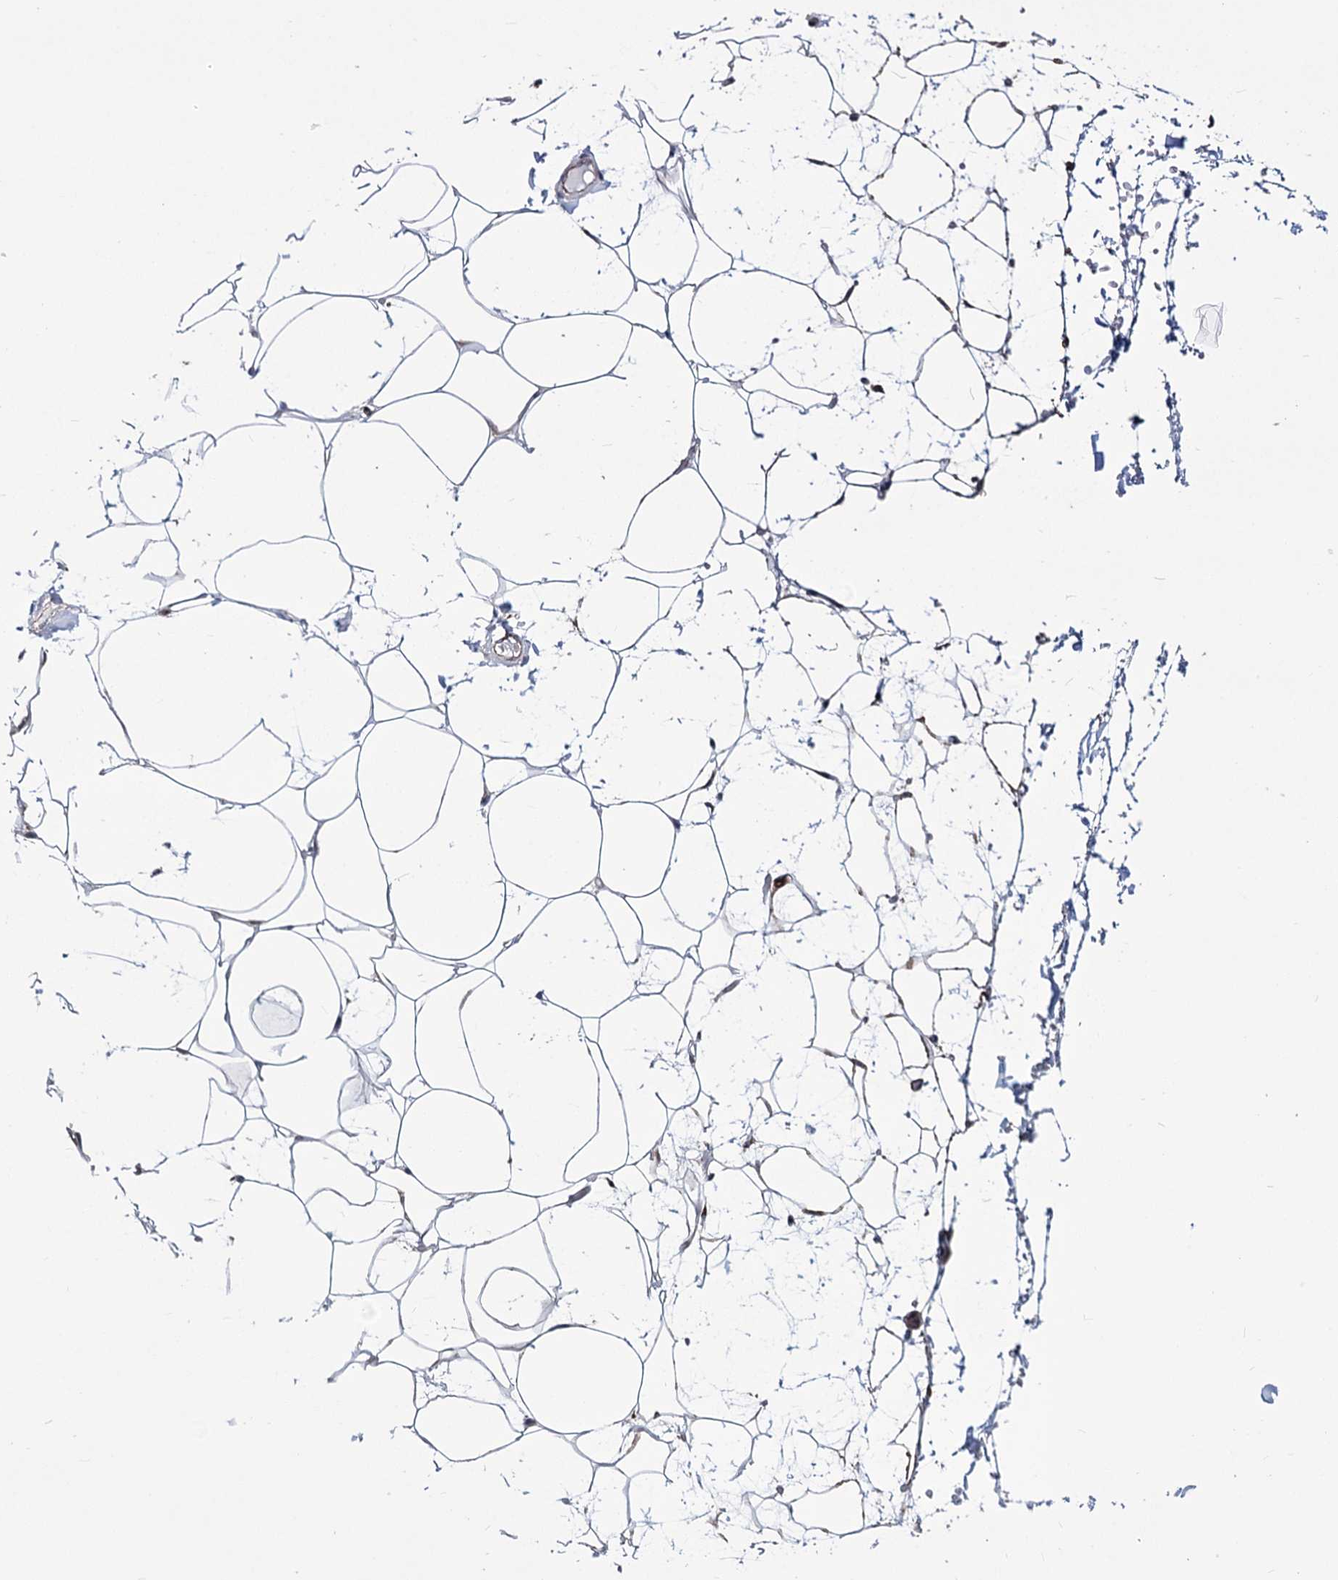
{"staining": {"intensity": "moderate", "quantity": "25%-75%", "location": "cytoplasmic/membranous"}, "tissue": "adipose tissue", "cell_type": "Adipocytes", "image_type": "normal", "snomed": [{"axis": "morphology", "description": "Normal tissue, NOS"}, {"axis": "topography", "description": "Breast"}], "caption": "A medium amount of moderate cytoplasmic/membranous expression is present in approximately 25%-75% of adipocytes in unremarkable adipose tissue. (Stains: DAB in brown, nuclei in blue, Microscopy: brightfield microscopy at high magnification).", "gene": "CREB3L4", "patient": {"sex": "female", "age": 26}}